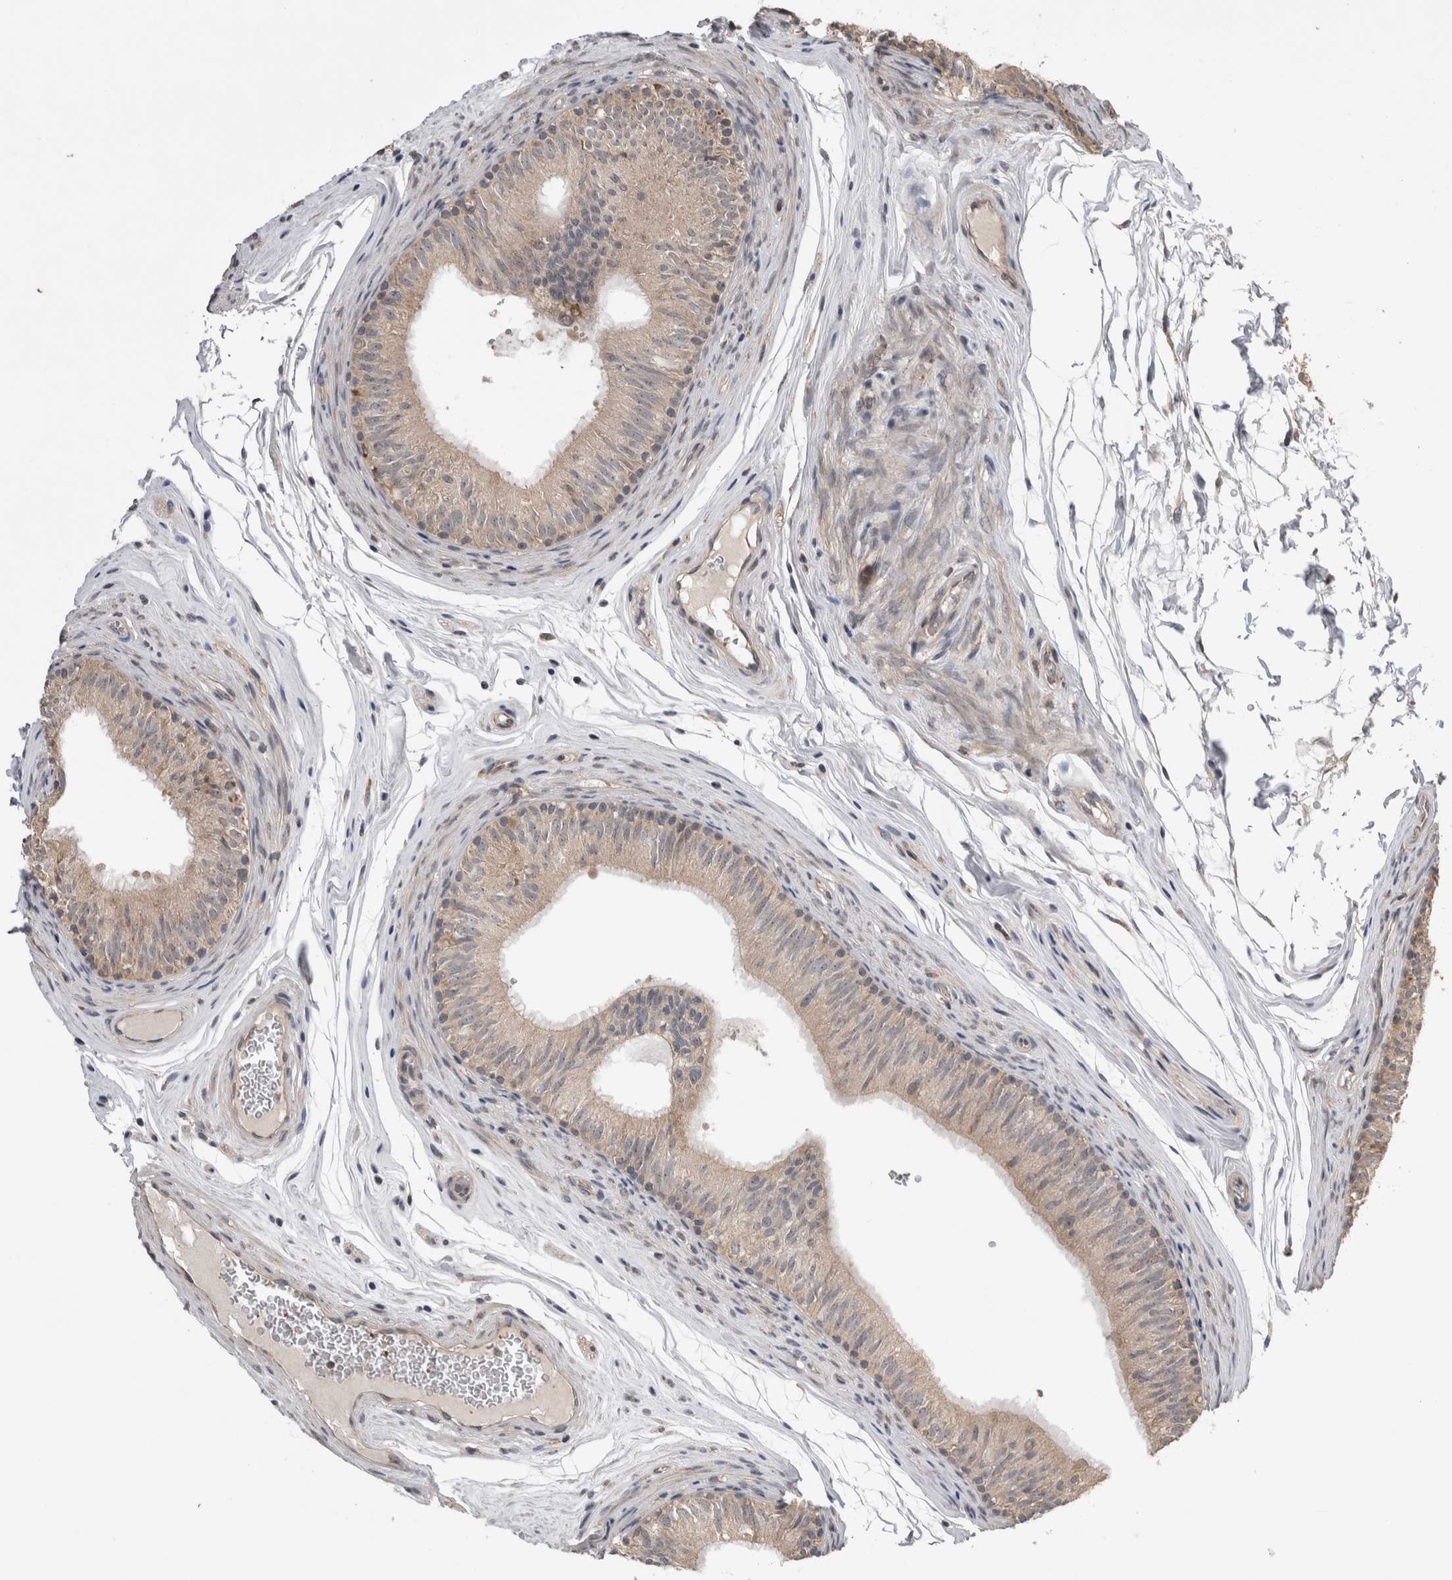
{"staining": {"intensity": "weak", "quantity": "25%-75%", "location": "cytoplasmic/membranous"}, "tissue": "epididymis", "cell_type": "Glandular cells", "image_type": "normal", "snomed": [{"axis": "morphology", "description": "Normal tissue, NOS"}, {"axis": "topography", "description": "Epididymis"}], "caption": "Weak cytoplasmic/membranous expression for a protein is identified in about 25%-75% of glandular cells of unremarkable epididymis using IHC.", "gene": "ARHGAP29", "patient": {"sex": "male", "age": 36}}